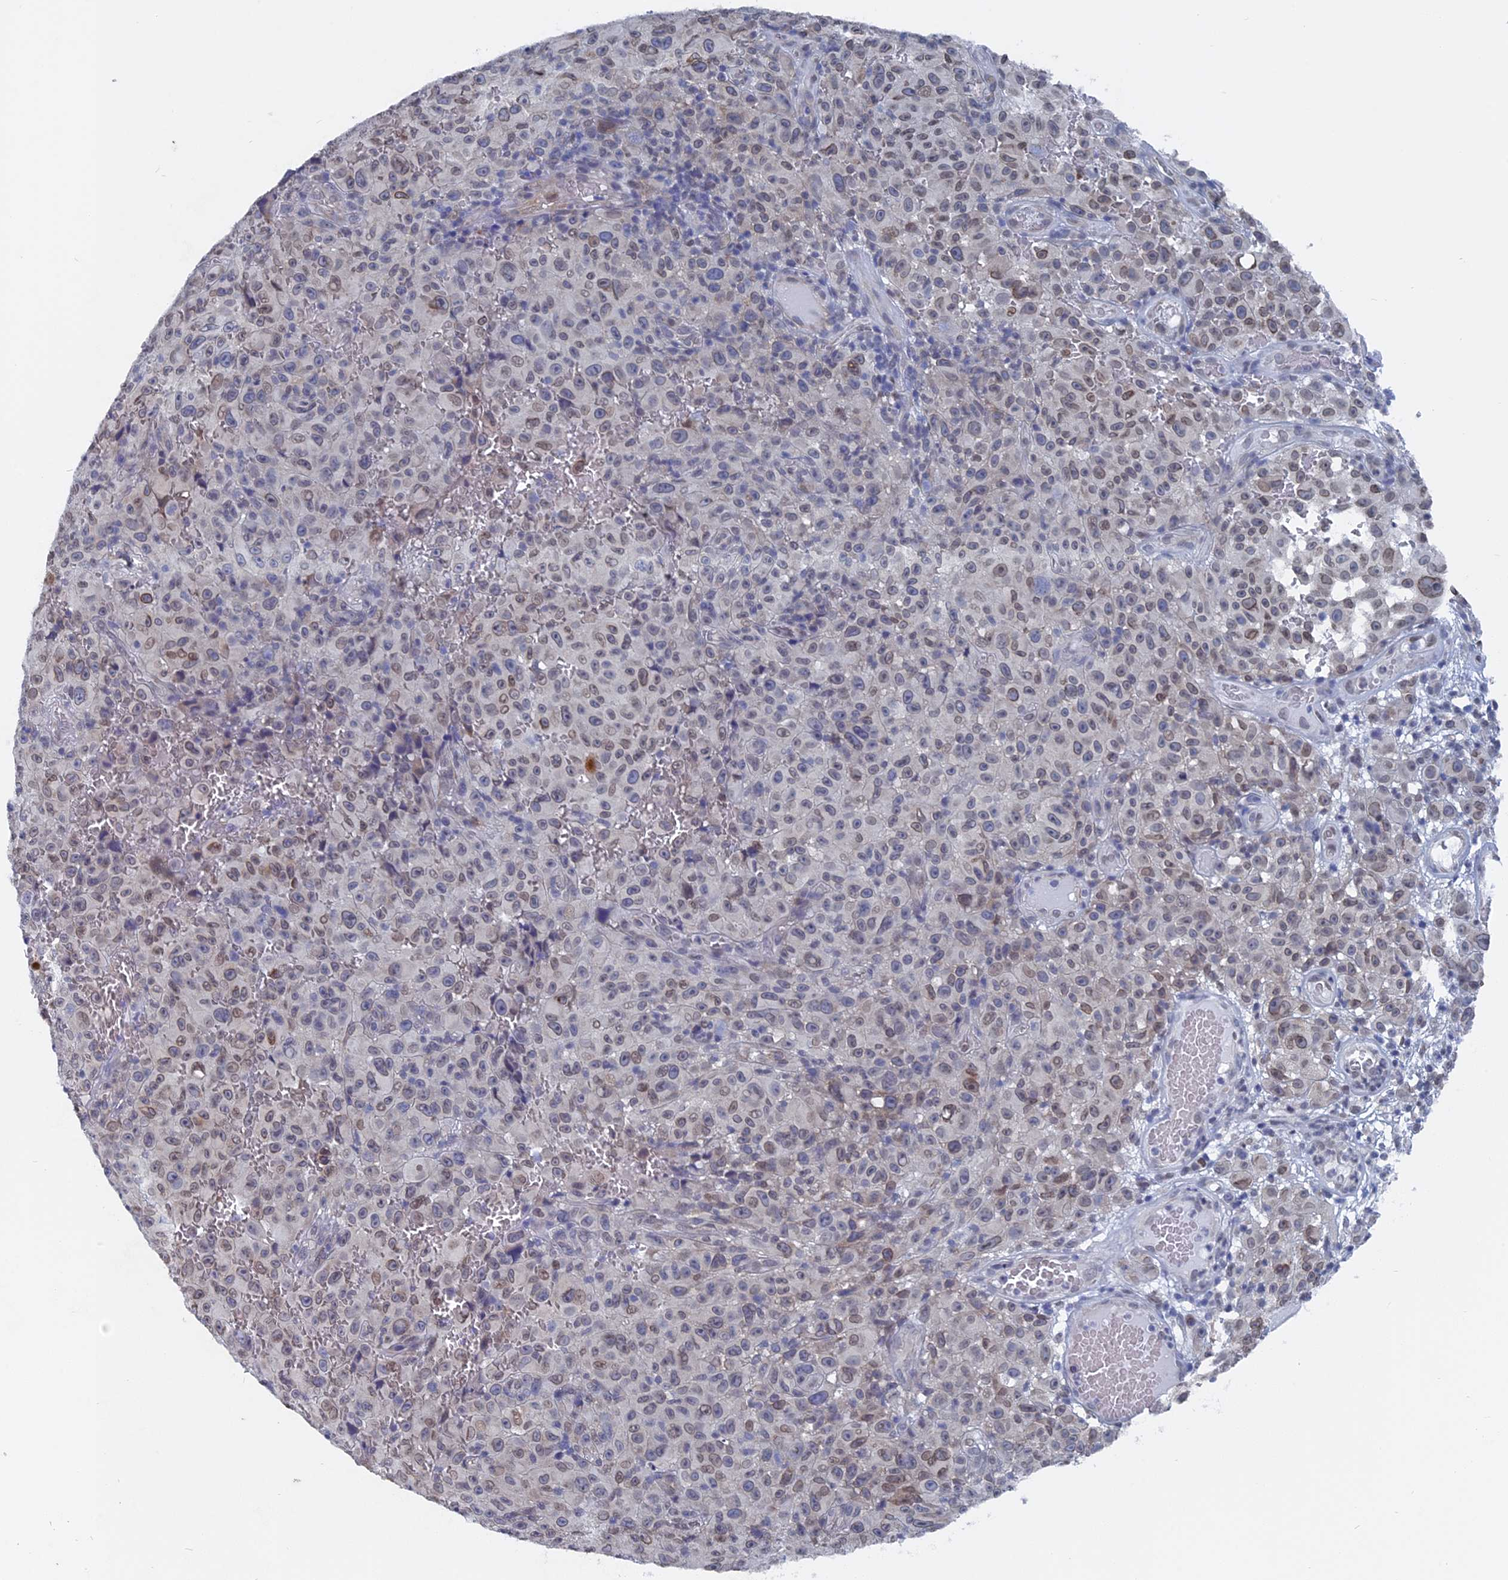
{"staining": {"intensity": "weak", "quantity": "25%-75%", "location": "nuclear"}, "tissue": "melanoma", "cell_type": "Tumor cells", "image_type": "cancer", "snomed": [{"axis": "morphology", "description": "Malignant melanoma, NOS"}, {"axis": "topography", "description": "Skin"}], "caption": "Tumor cells demonstrate low levels of weak nuclear positivity in about 25%-75% of cells in human malignant melanoma.", "gene": "MTRF1", "patient": {"sex": "female", "age": 82}}